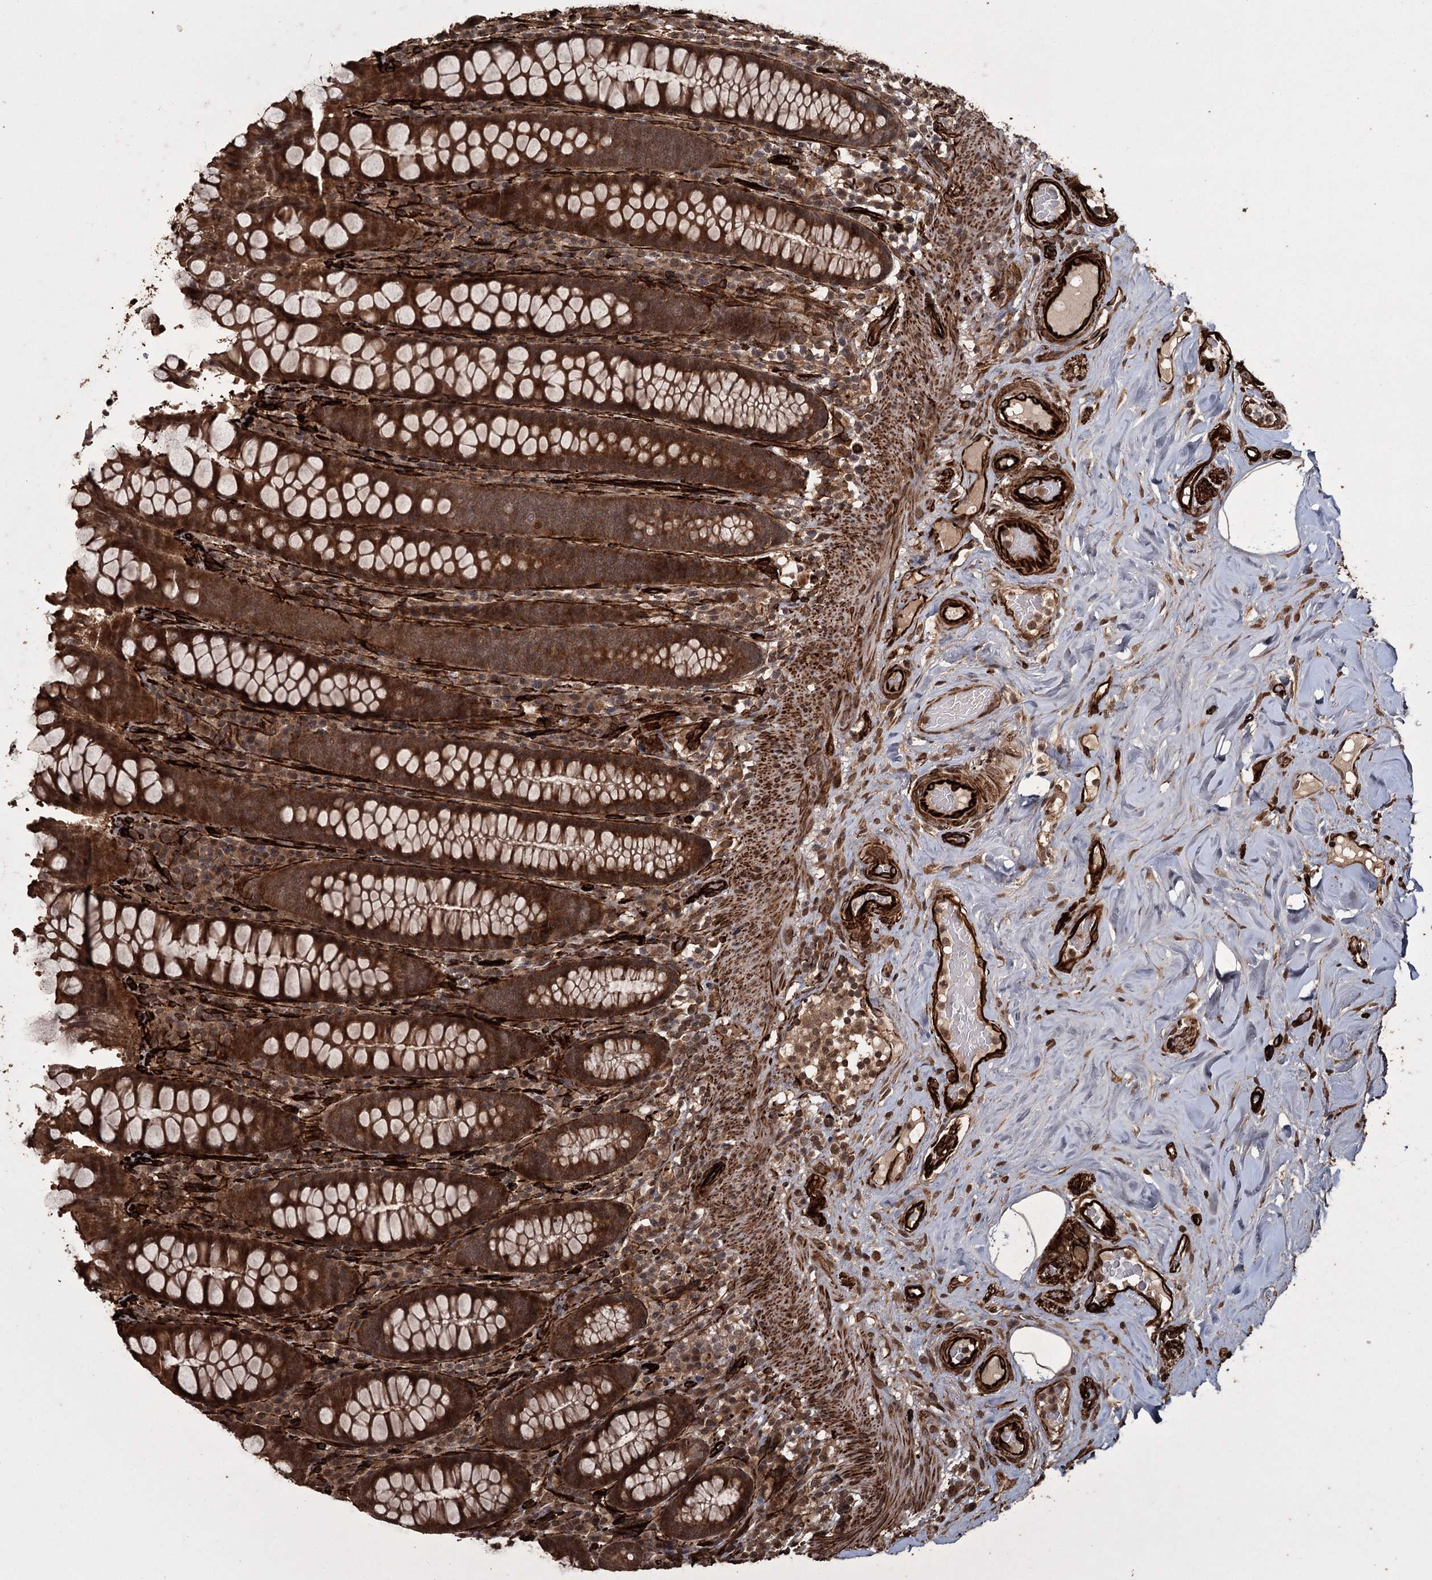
{"staining": {"intensity": "strong", "quantity": ">75%", "location": "cytoplasmic/membranous"}, "tissue": "colon", "cell_type": "Endothelial cells", "image_type": "normal", "snomed": [{"axis": "morphology", "description": "Normal tissue, NOS"}, {"axis": "topography", "description": "Colon"}], "caption": "Colon was stained to show a protein in brown. There is high levels of strong cytoplasmic/membranous expression in about >75% of endothelial cells. (brown staining indicates protein expression, while blue staining denotes nuclei).", "gene": "RPAP3", "patient": {"sex": "female", "age": 79}}